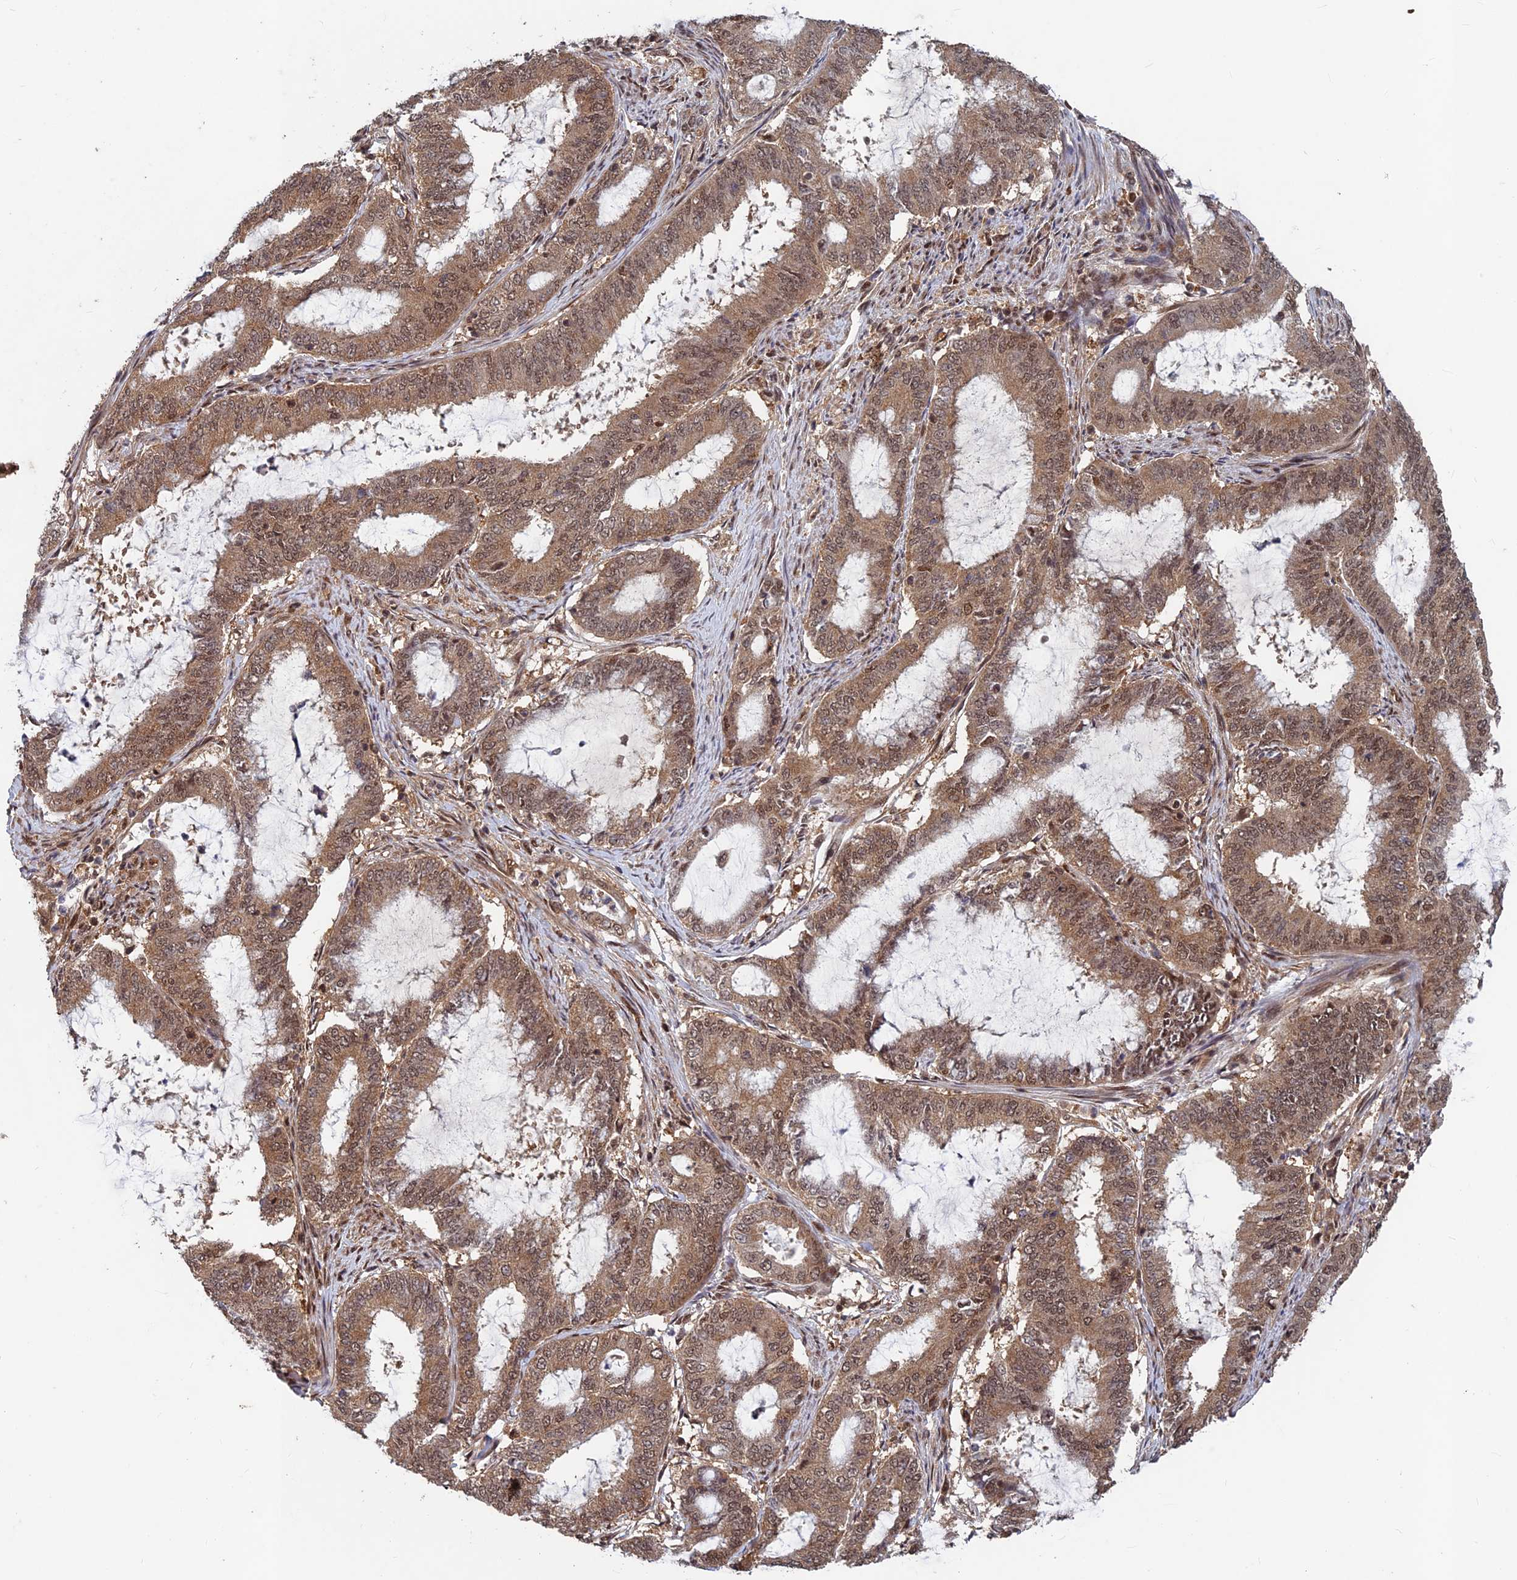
{"staining": {"intensity": "moderate", "quantity": ">75%", "location": "cytoplasmic/membranous,nuclear"}, "tissue": "endometrial cancer", "cell_type": "Tumor cells", "image_type": "cancer", "snomed": [{"axis": "morphology", "description": "Adenocarcinoma, NOS"}, {"axis": "topography", "description": "Endometrium"}], "caption": "Brown immunohistochemical staining in endometrial cancer shows moderate cytoplasmic/membranous and nuclear expression in about >75% of tumor cells.", "gene": "FAM53C", "patient": {"sex": "female", "age": 51}}